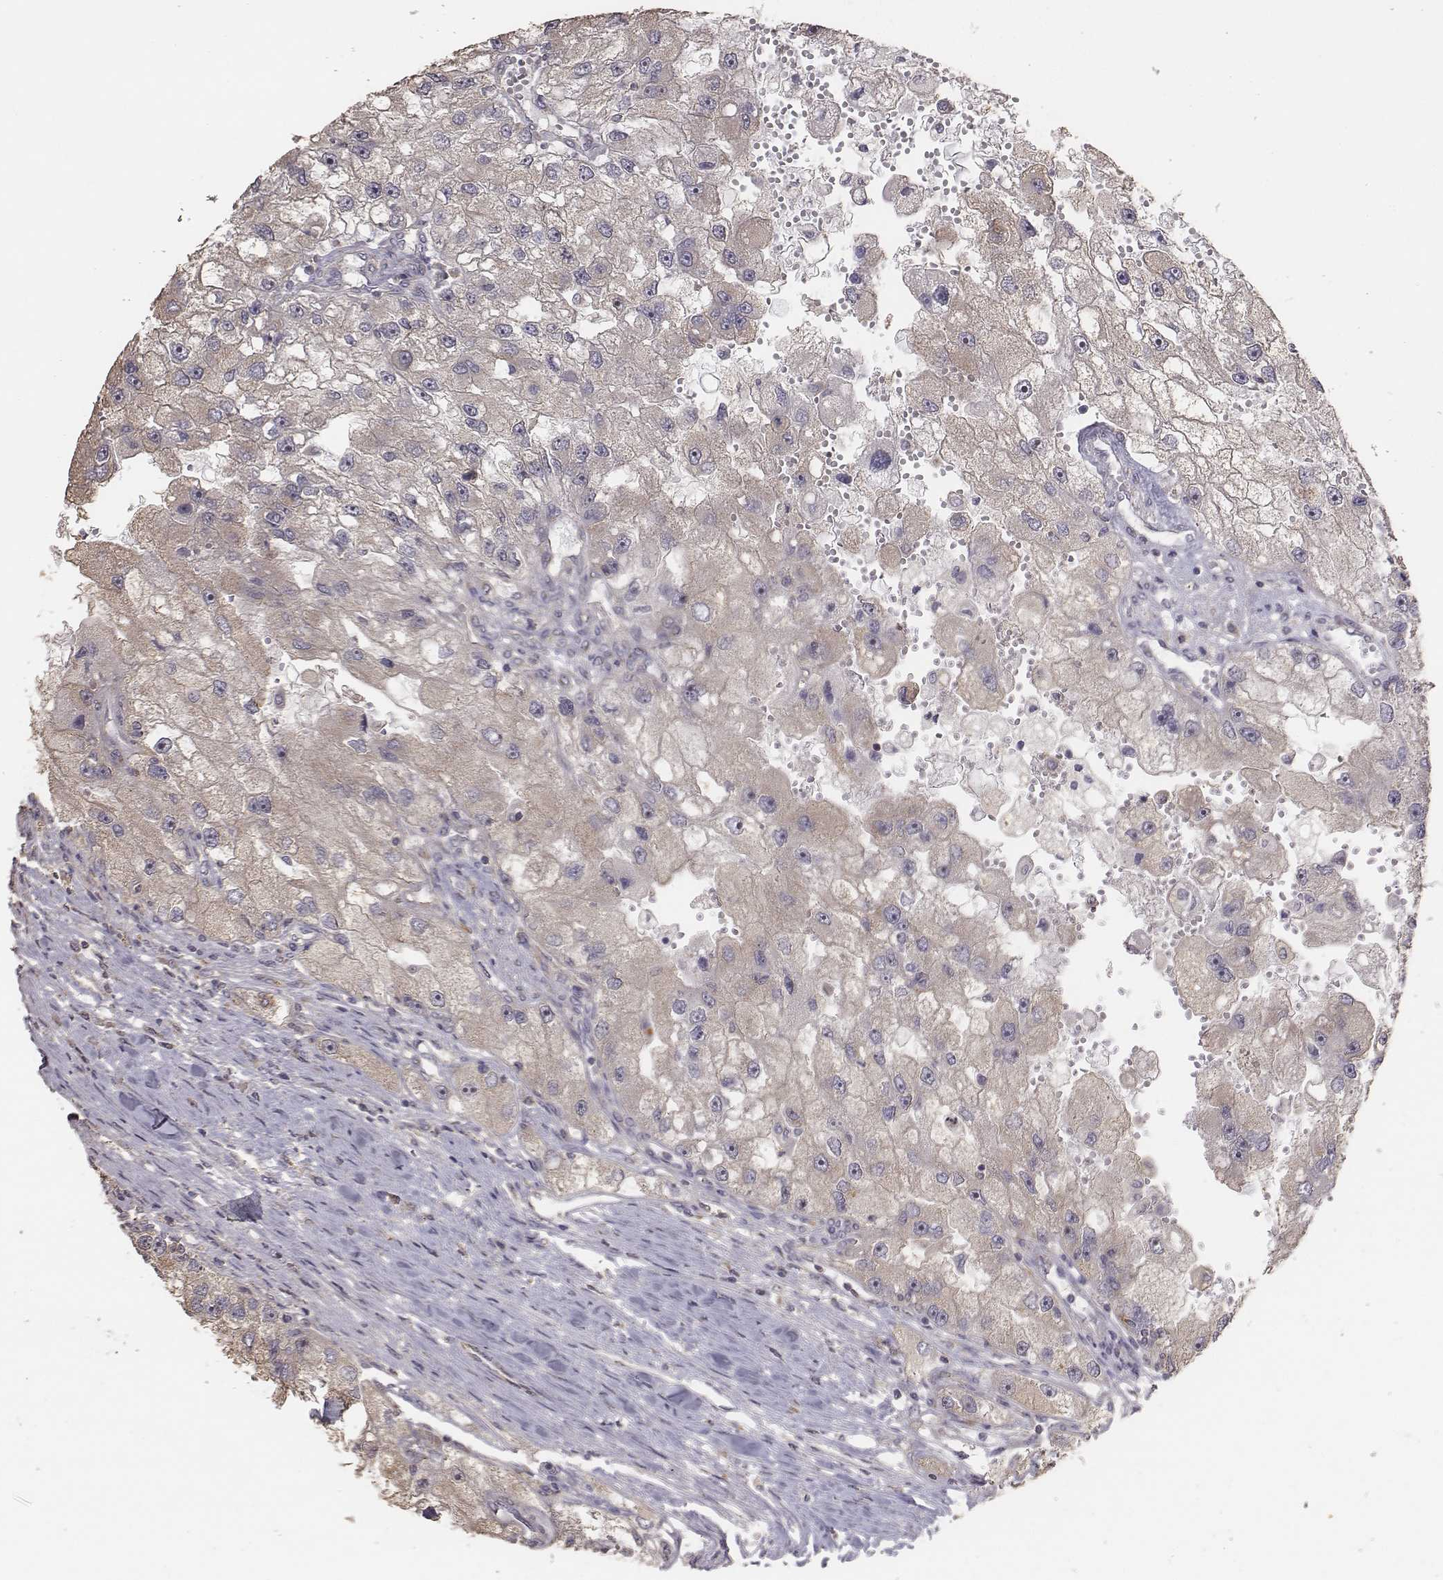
{"staining": {"intensity": "weak", "quantity": ">75%", "location": "cytoplasmic/membranous"}, "tissue": "renal cancer", "cell_type": "Tumor cells", "image_type": "cancer", "snomed": [{"axis": "morphology", "description": "Adenocarcinoma, NOS"}, {"axis": "topography", "description": "Kidney"}], "caption": "Renal adenocarcinoma stained with immunohistochemistry (IHC) demonstrates weak cytoplasmic/membranous staining in approximately >75% of tumor cells. (DAB (3,3'-diaminobenzidine) IHC, brown staining for protein, blue staining for nuclei).", "gene": "AP1B1", "patient": {"sex": "male", "age": 63}}